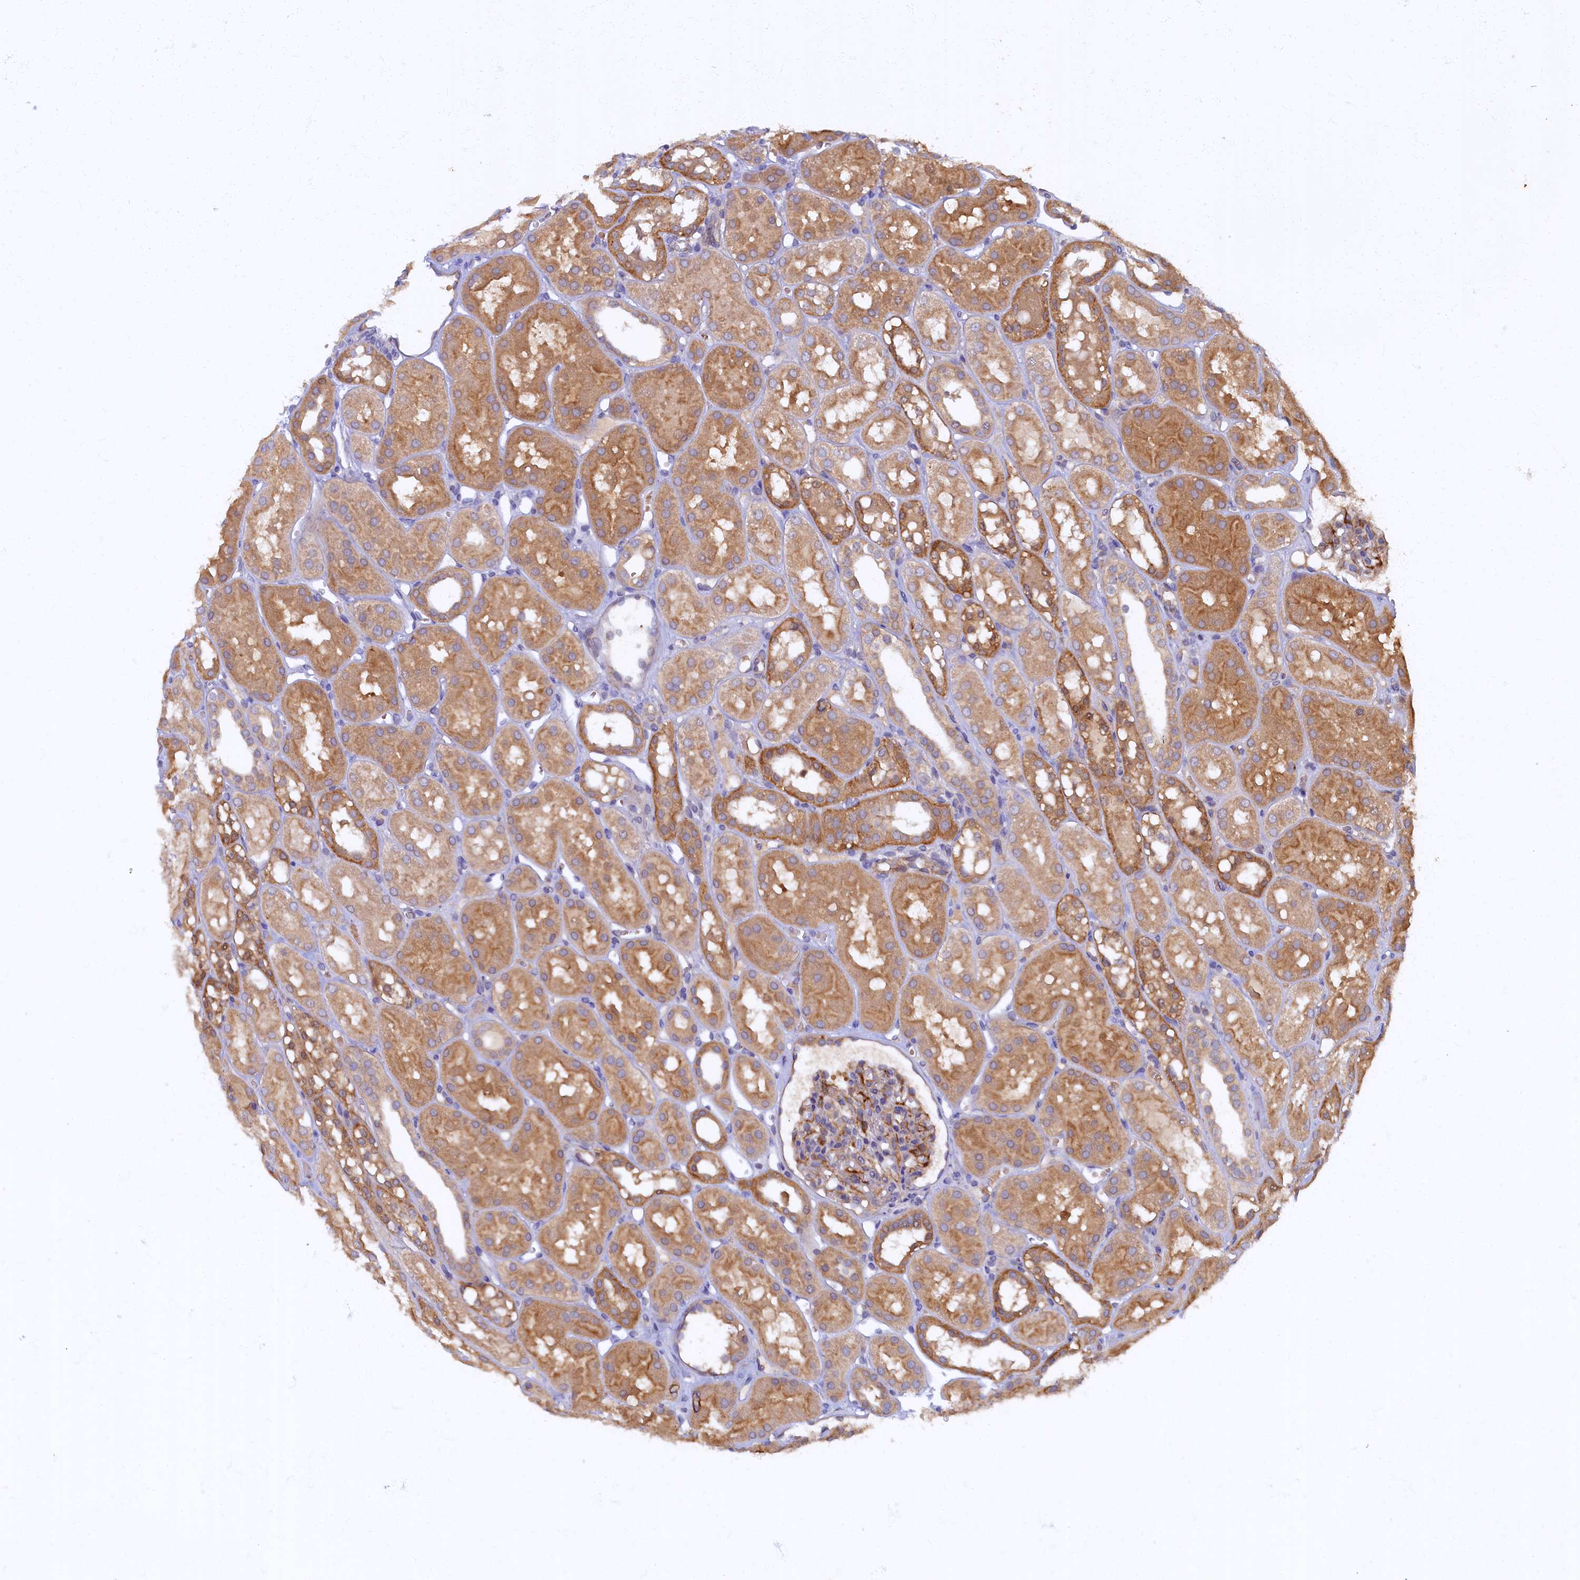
{"staining": {"intensity": "weak", "quantity": "<25%", "location": "cytoplasmic/membranous"}, "tissue": "kidney", "cell_type": "Cells in glomeruli", "image_type": "normal", "snomed": [{"axis": "morphology", "description": "Normal tissue, NOS"}, {"axis": "topography", "description": "Kidney"}], "caption": "Human kidney stained for a protein using immunohistochemistry (IHC) displays no expression in cells in glomeruli.", "gene": "ARL11", "patient": {"sex": "male", "age": 16}}